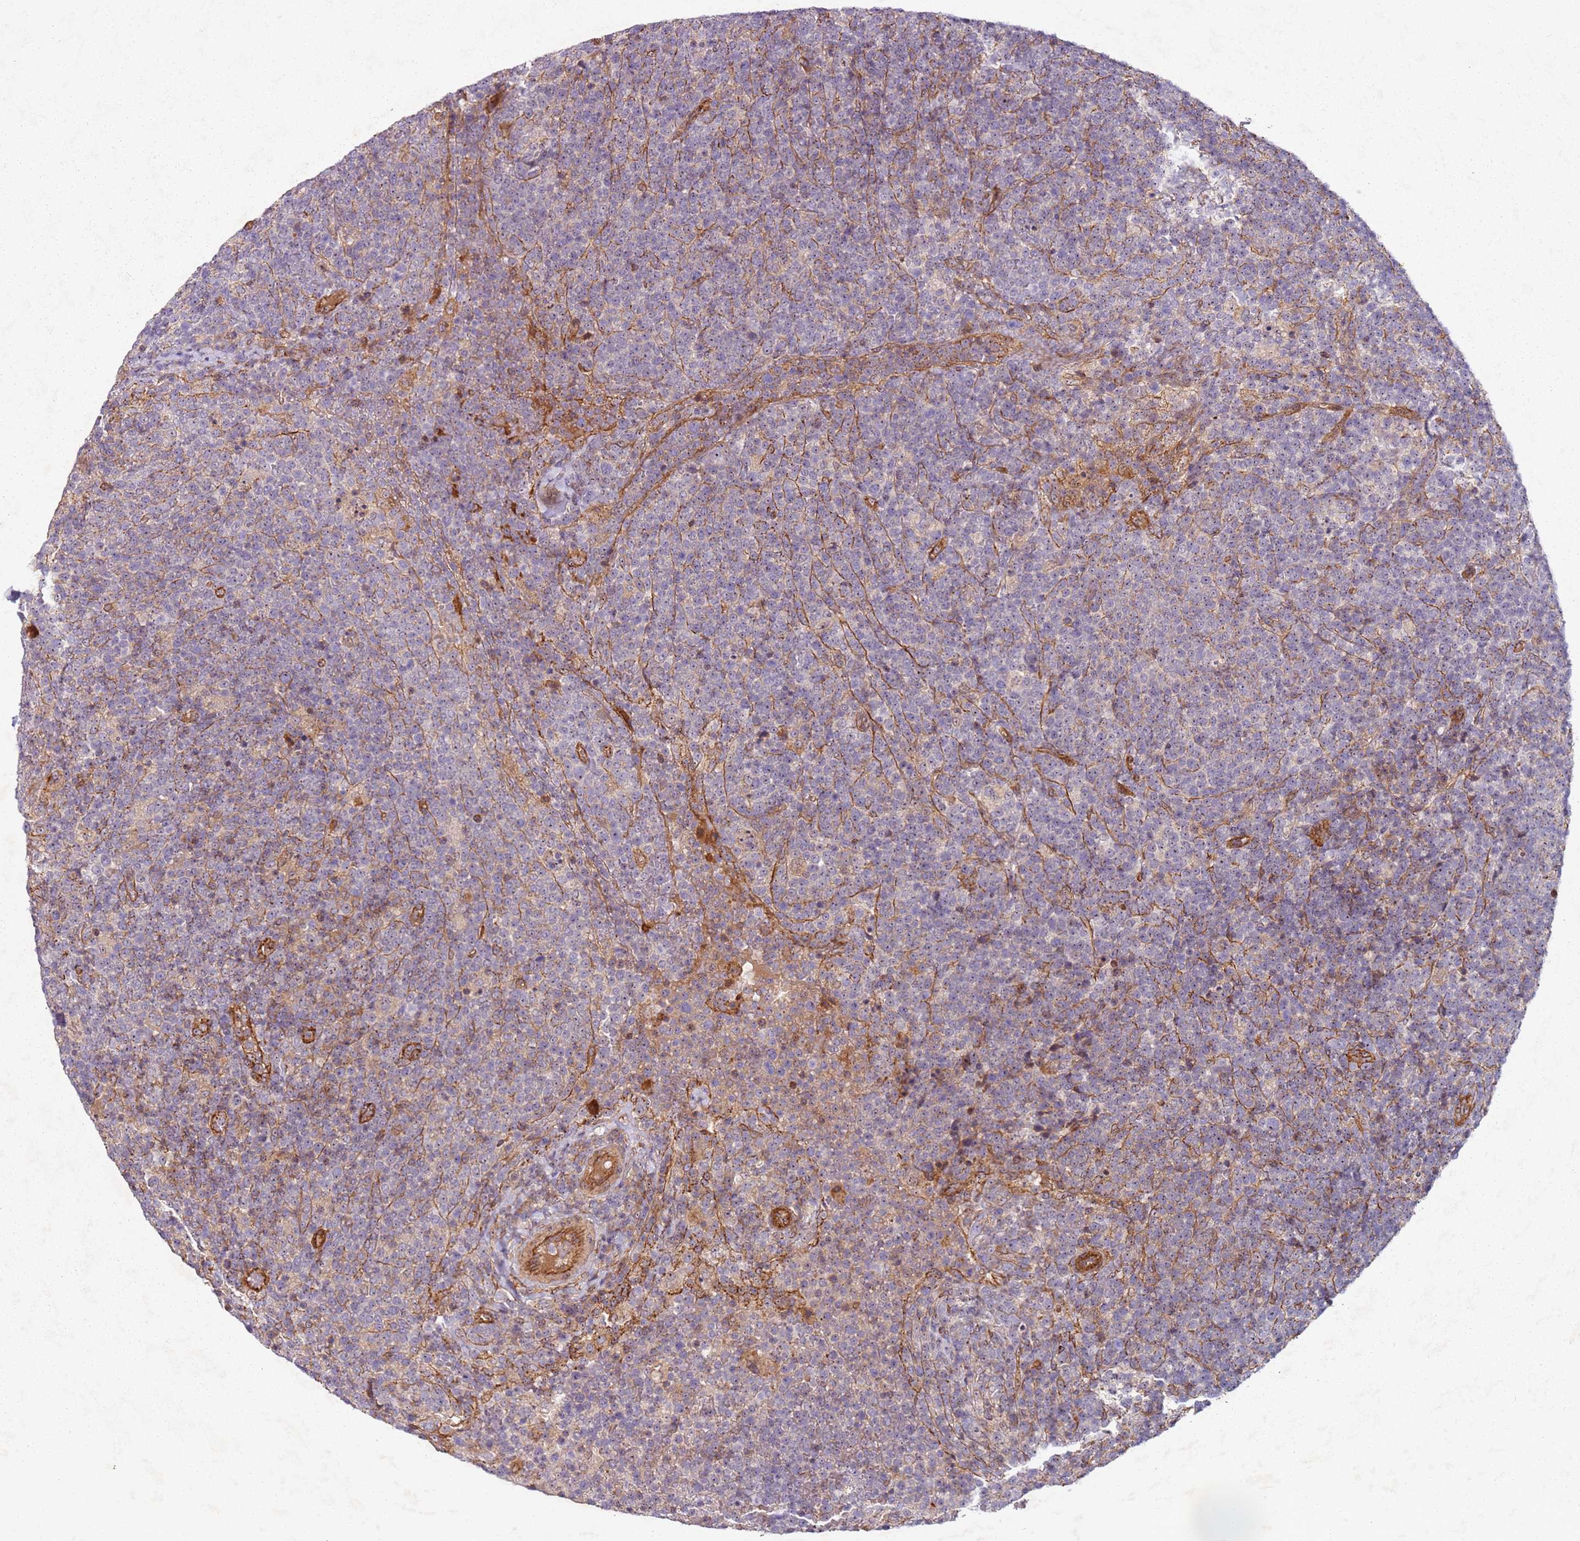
{"staining": {"intensity": "negative", "quantity": "none", "location": "none"}, "tissue": "lymphoma", "cell_type": "Tumor cells", "image_type": "cancer", "snomed": [{"axis": "morphology", "description": "Malignant lymphoma, non-Hodgkin's type, High grade"}, {"axis": "topography", "description": "Lymph node"}], "caption": "DAB immunohistochemical staining of human high-grade malignant lymphoma, non-Hodgkin's type exhibits no significant staining in tumor cells. (Immunohistochemistry, brightfield microscopy, high magnification).", "gene": "C2CD4B", "patient": {"sex": "male", "age": 61}}